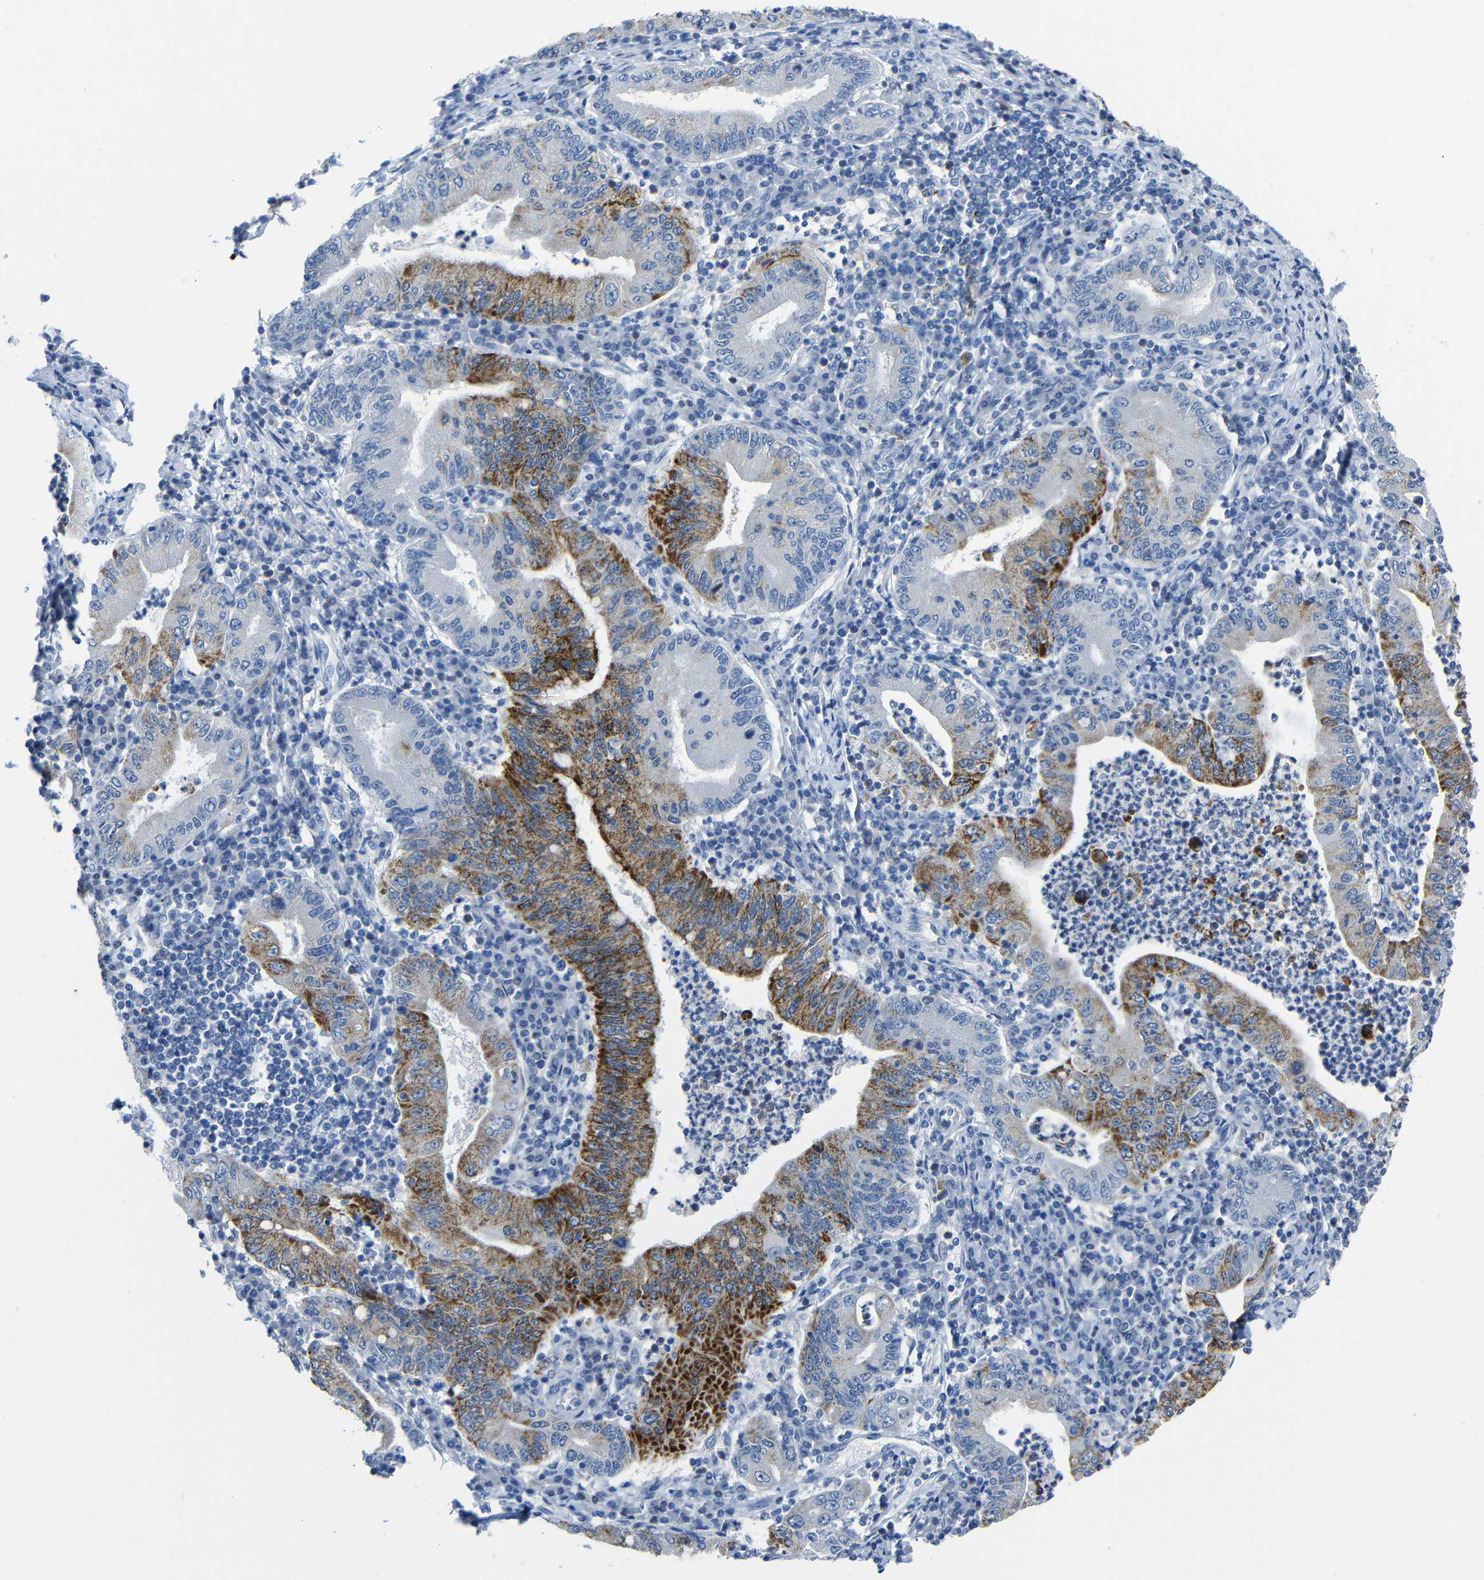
{"staining": {"intensity": "strong", "quantity": "25%-75%", "location": "cytoplasmic/membranous"}, "tissue": "stomach cancer", "cell_type": "Tumor cells", "image_type": "cancer", "snomed": [{"axis": "morphology", "description": "Normal tissue, NOS"}, {"axis": "morphology", "description": "Adenocarcinoma, NOS"}, {"axis": "topography", "description": "Esophagus"}, {"axis": "topography", "description": "Stomach, upper"}, {"axis": "topography", "description": "Peripheral nerve tissue"}], "caption": "High-power microscopy captured an IHC micrograph of stomach cancer, revealing strong cytoplasmic/membranous positivity in approximately 25%-75% of tumor cells.", "gene": "C15orf48", "patient": {"sex": "male", "age": 62}}